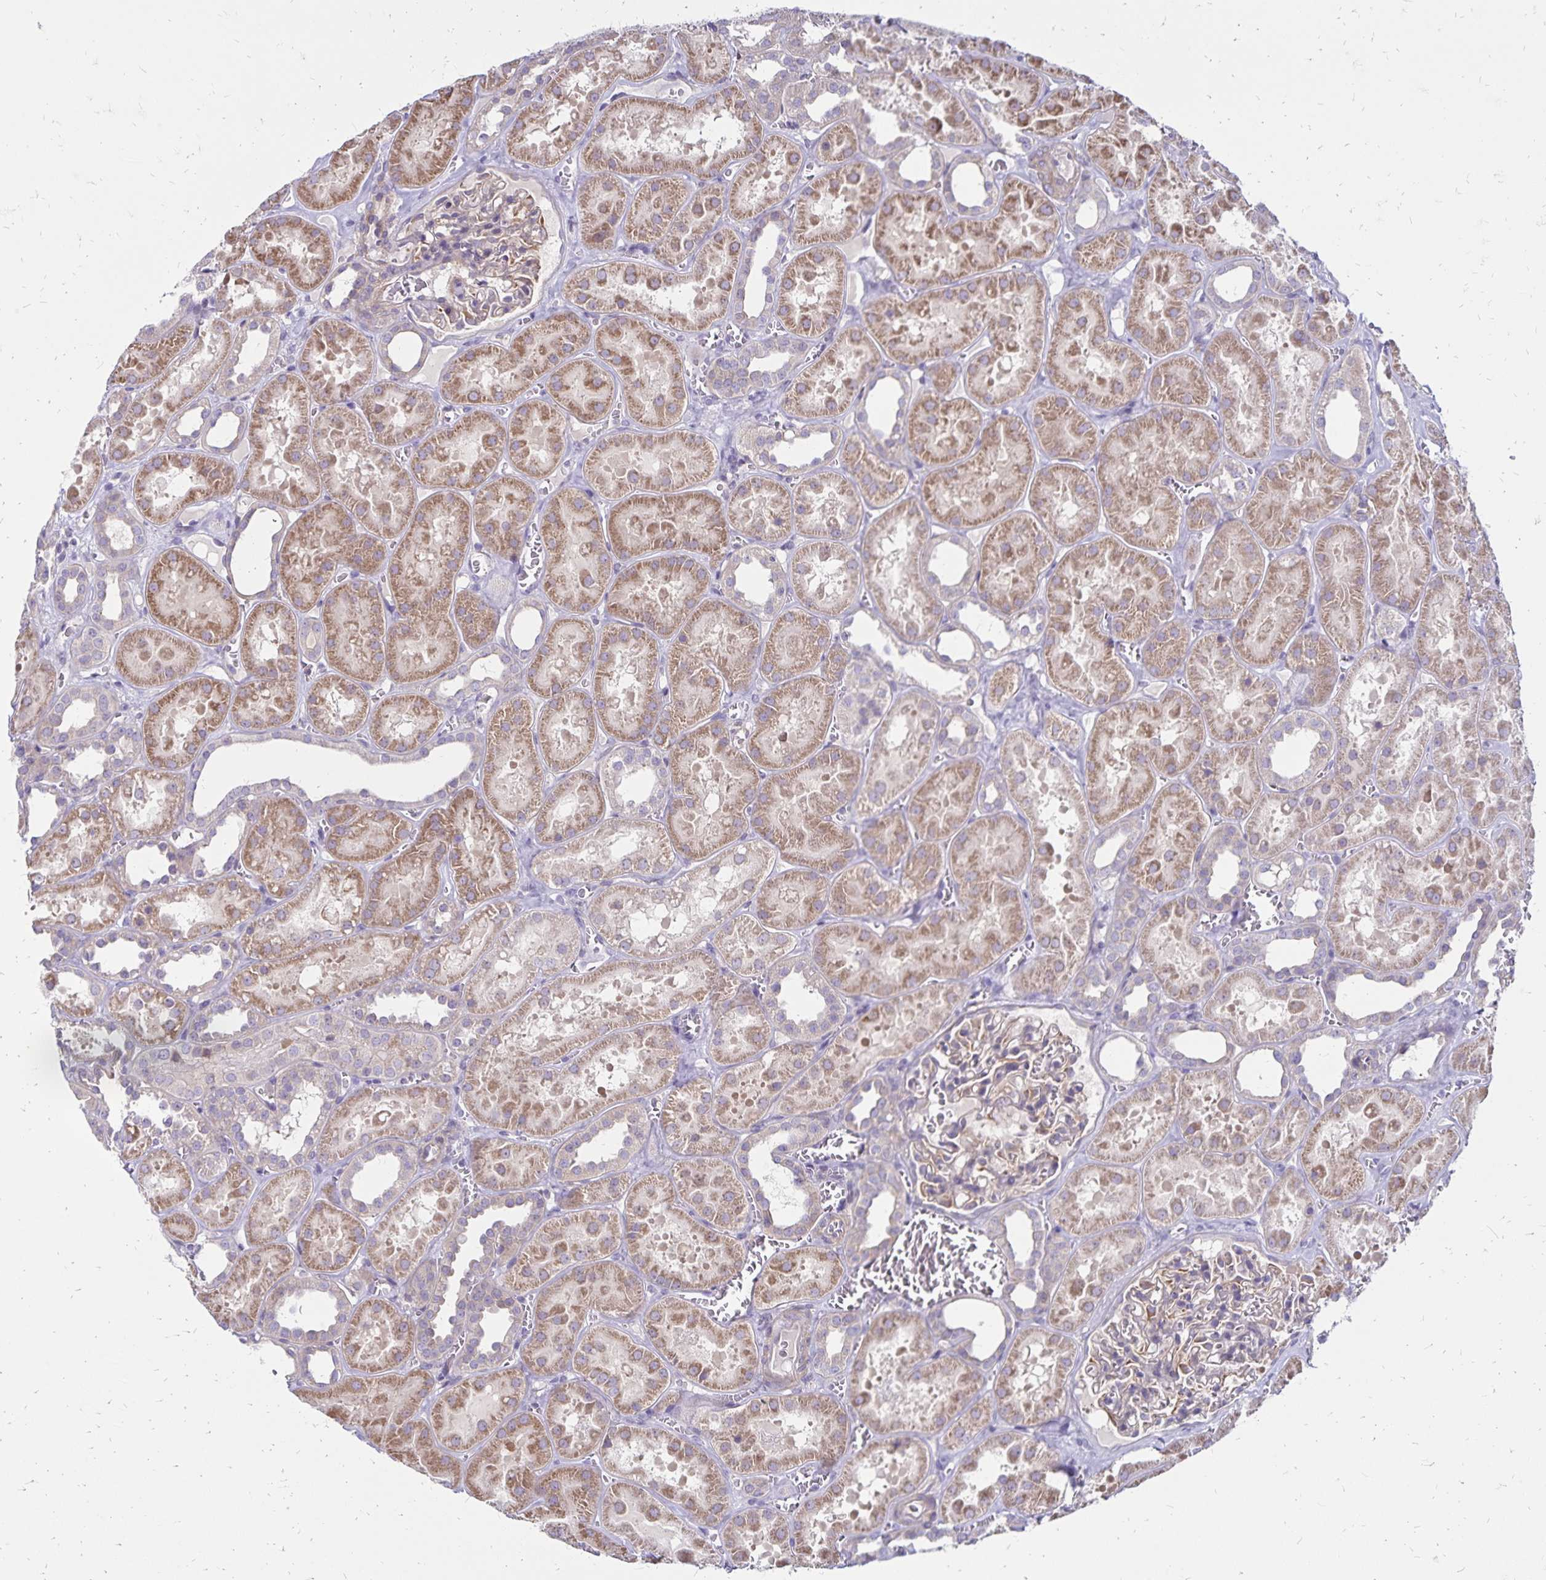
{"staining": {"intensity": "moderate", "quantity": "<25%", "location": "cytoplasmic/membranous"}, "tissue": "kidney", "cell_type": "Cells in glomeruli", "image_type": "normal", "snomed": [{"axis": "morphology", "description": "Normal tissue, NOS"}, {"axis": "topography", "description": "Kidney"}], "caption": "Immunohistochemical staining of unremarkable human kidney shows <25% levels of moderate cytoplasmic/membranous protein expression in about <25% of cells in glomeruli. (IHC, brightfield microscopy, high magnification).", "gene": "FSD1", "patient": {"sex": "female", "age": 41}}